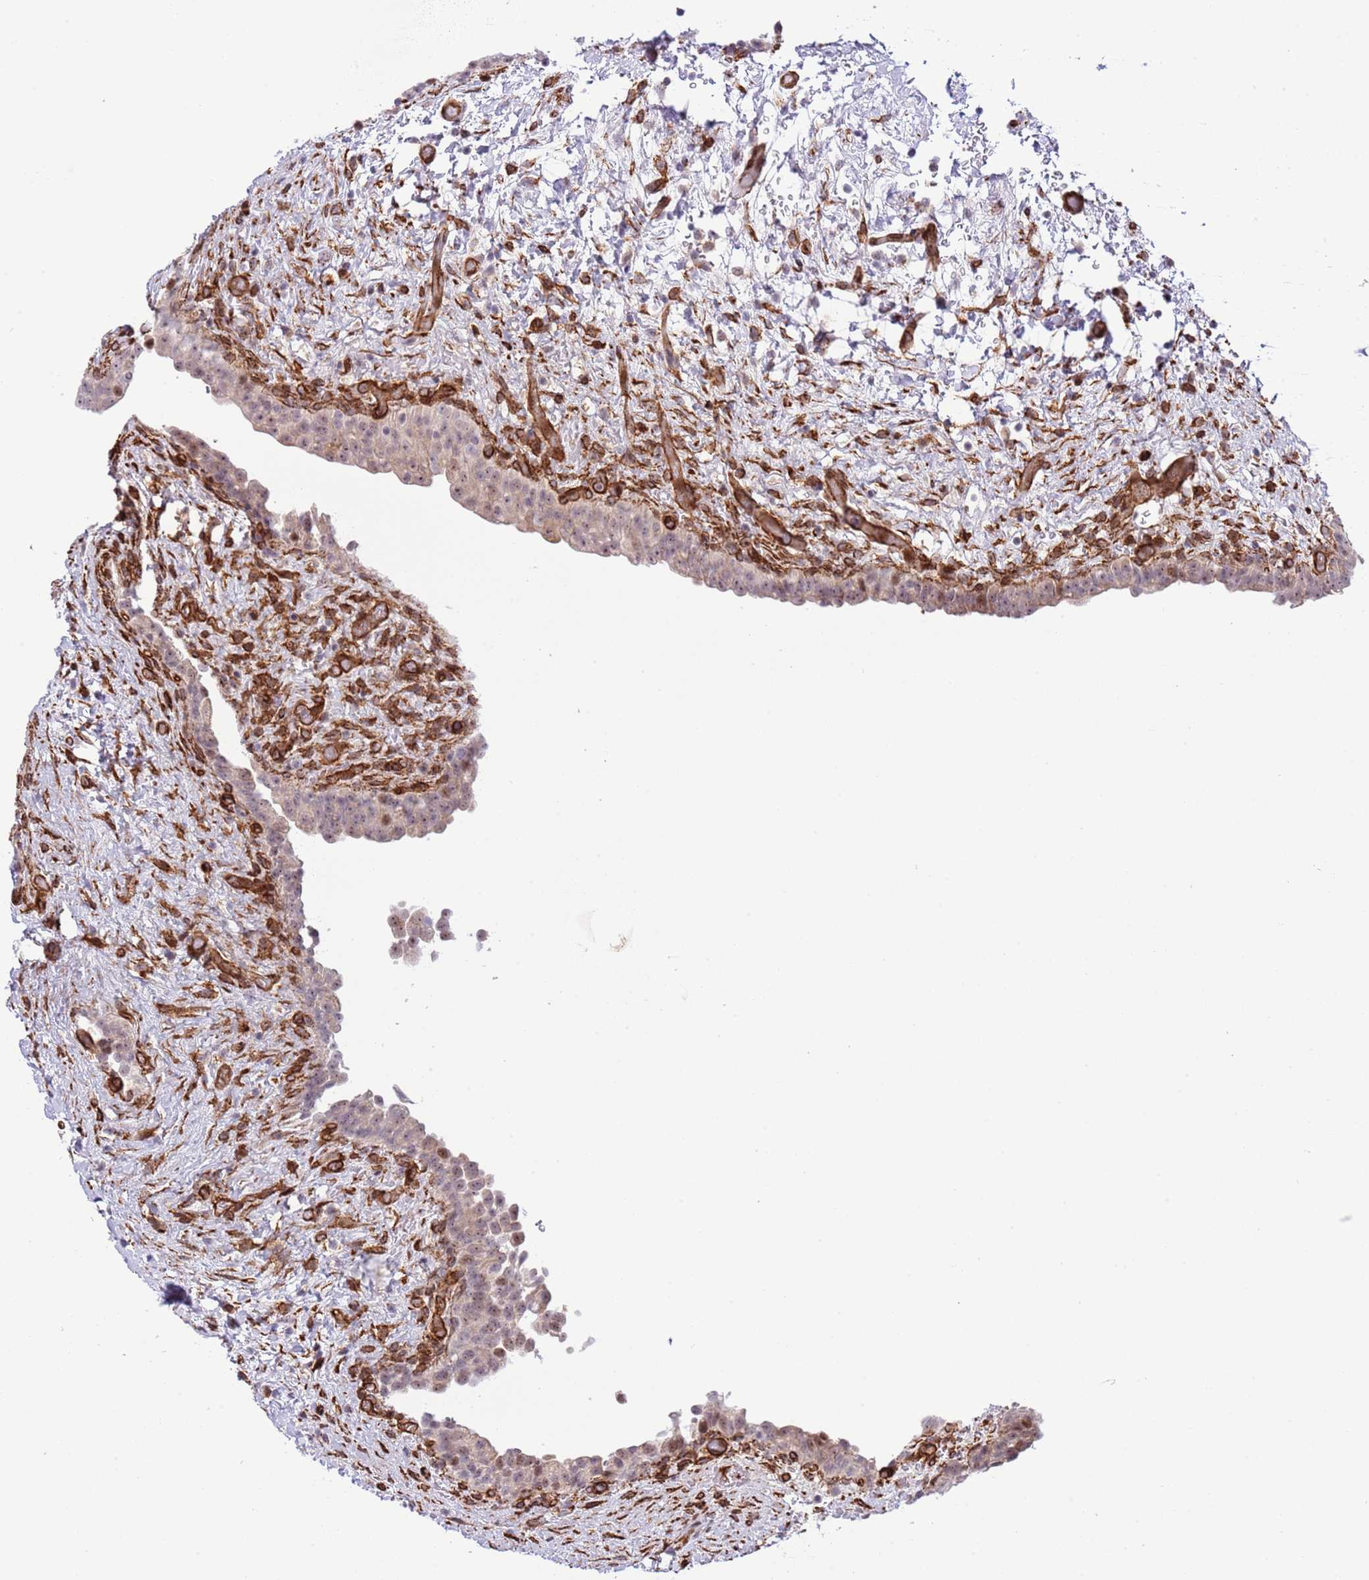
{"staining": {"intensity": "weak", "quantity": "<25%", "location": "cytoplasmic/membranous,nuclear"}, "tissue": "urinary bladder", "cell_type": "Urothelial cells", "image_type": "normal", "snomed": [{"axis": "morphology", "description": "Normal tissue, NOS"}, {"axis": "topography", "description": "Urinary bladder"}], "caption": "IHC image of unremarkable urinary bladder: human urinary bladder stained with DAB (3,3'-diaminobenzidine) shows no significant protein positivity in urothelial cells.", "gene": "NEK3", "patient": {"sex": "male", "age": 69}}